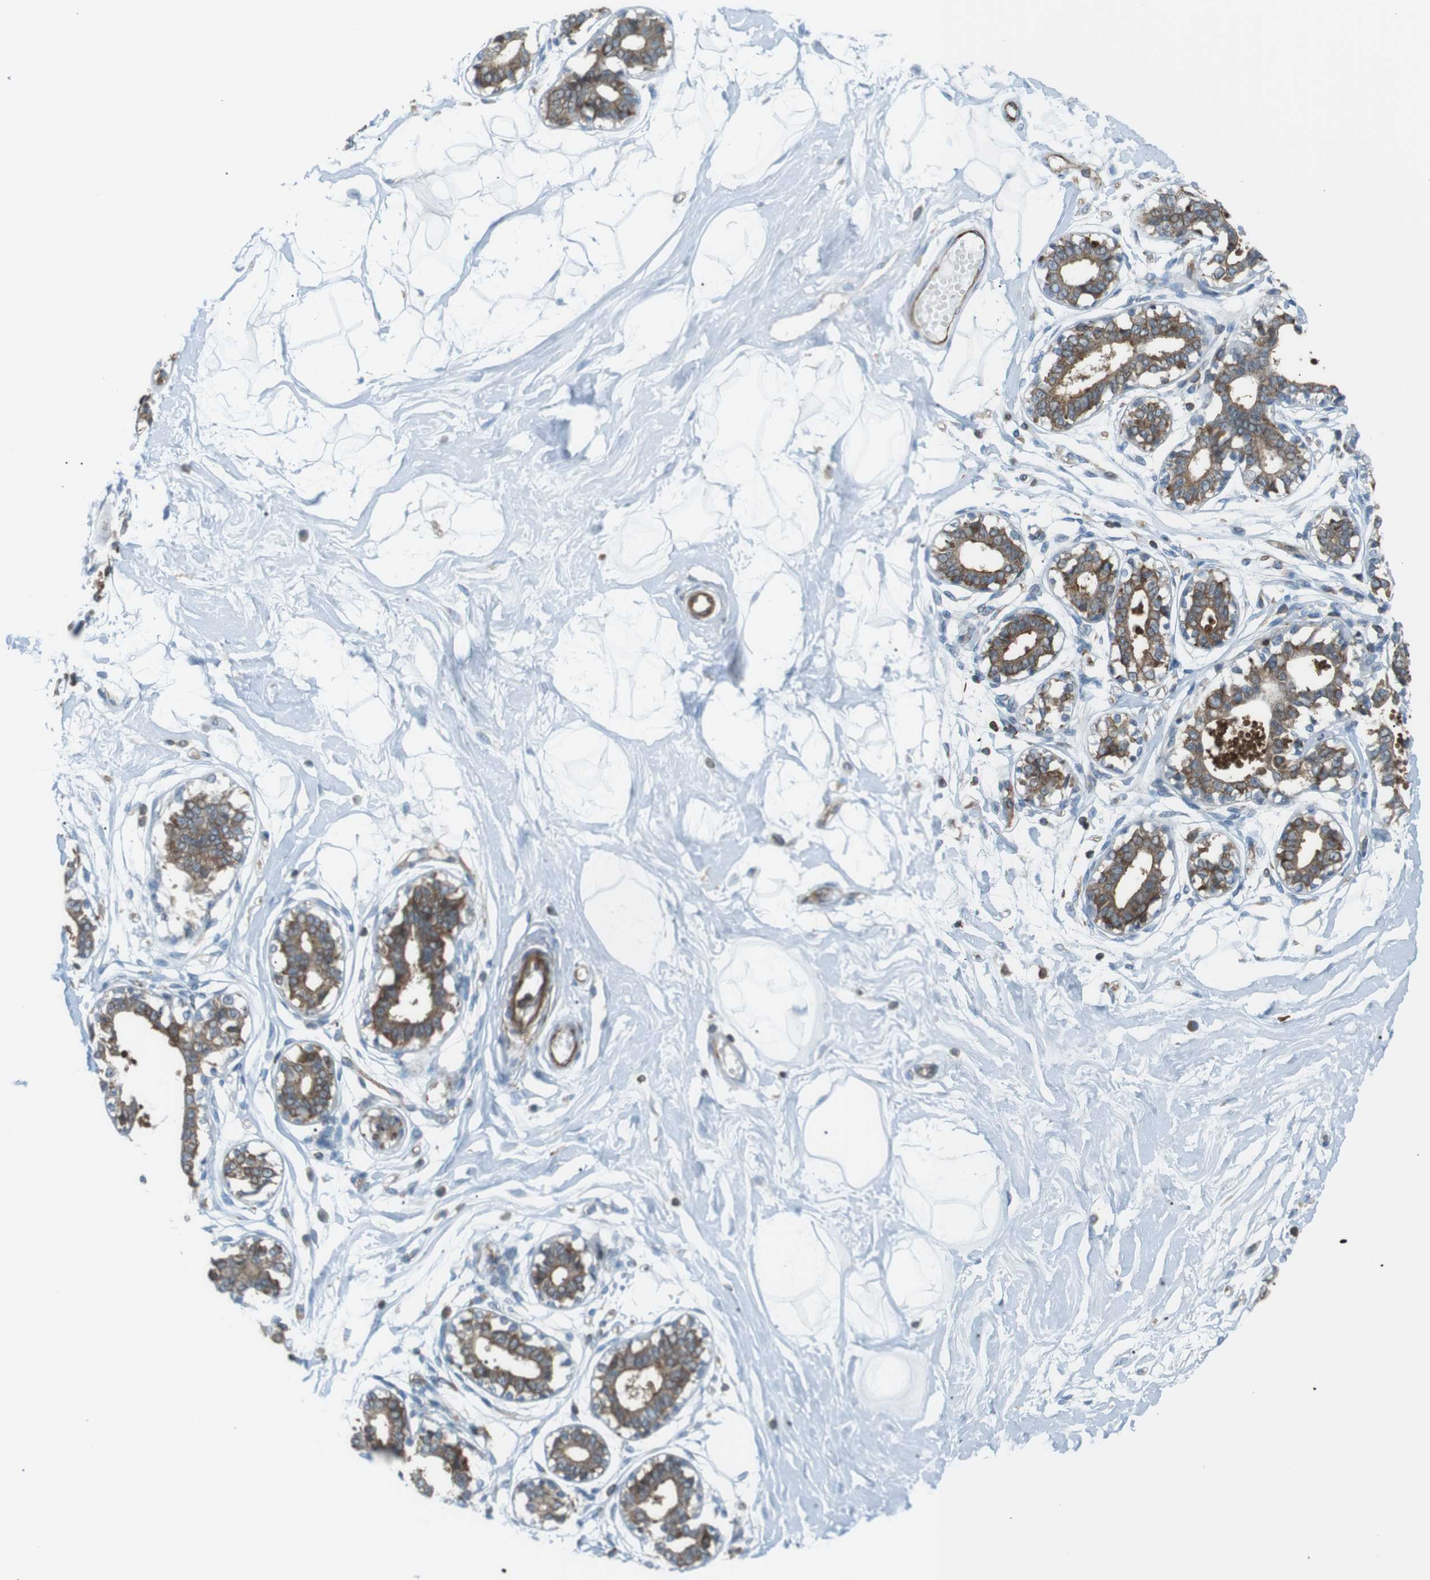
{"staining": {"intensity": "negative", "quantity": "none", "location": "none"}, "tissue": "breast", "cell_type": "Adipocytes", "image_type": "normal", "snomed": [{"axis": "morphology", "description": "Normal tissue, NOS"}, {"axis": "topography", "description": "Breast"}], "caption": "Immunohistochemical staining of benign human breast exhibits no significant staining in adipocytes. Nuclei are stained in blue.", "gene": "FLII", "patient": {"sex": "female", "age": 45}}